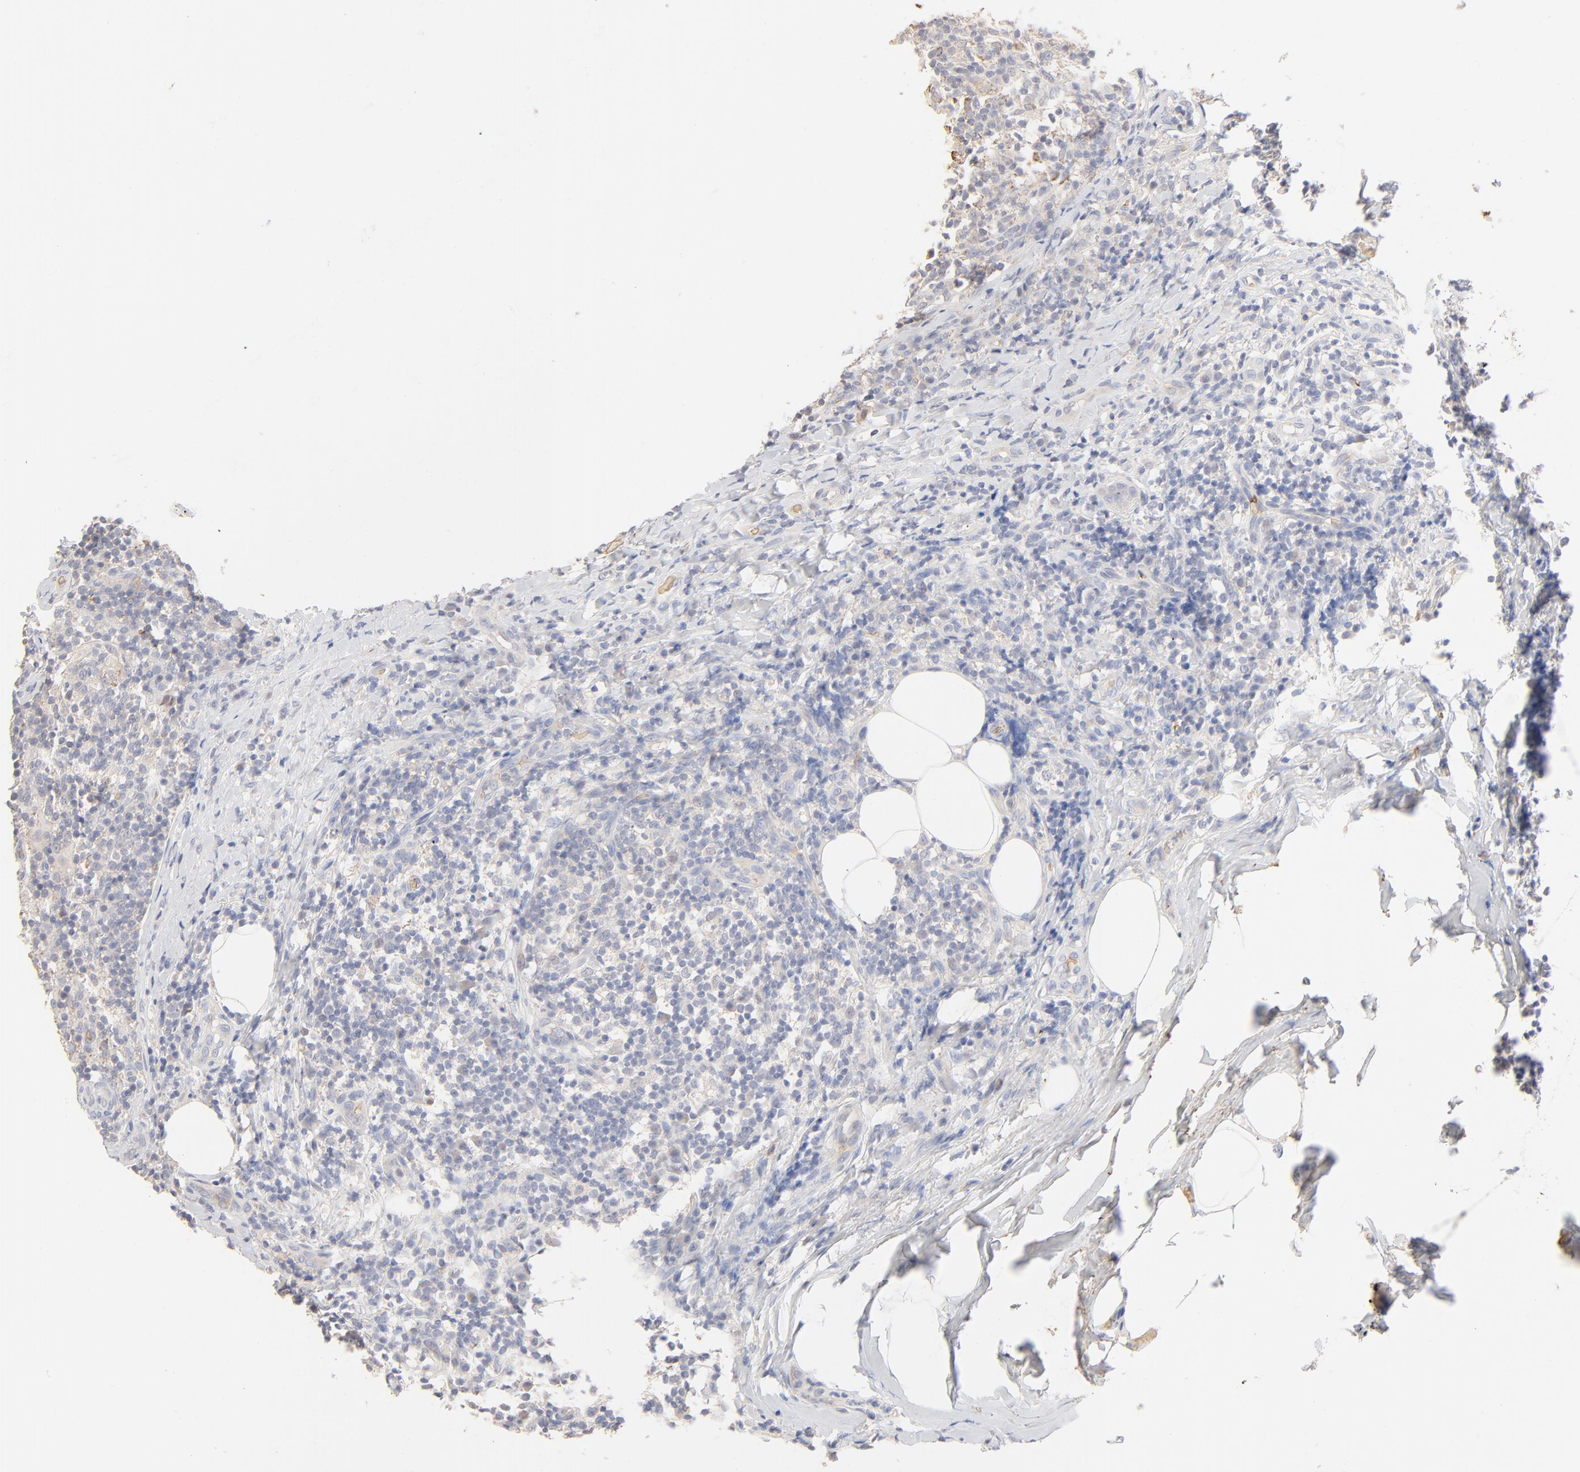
{"staining": {"intensity": "negative", "quantity": "none", "location": "none"}, "tissue": "lymph node", "cell_type": "Germinal center cells", "image_type": "normal", "snomed": [{"axis": "morphology", "description": "Normal tissue, NOS"}, {"axis": "morphology", "description": "Inflammation, NOS"}, {"axis": "topography", "description": "Lymph node"}], "caption": "Immunohistochemistry (IHC) micrograph of unremarkable human lymph node stained for a protein (brown), which exhibits no staining in germinal center cells.", "gene": "SPTB", "patient": {"sex": "male", "age": 46}}